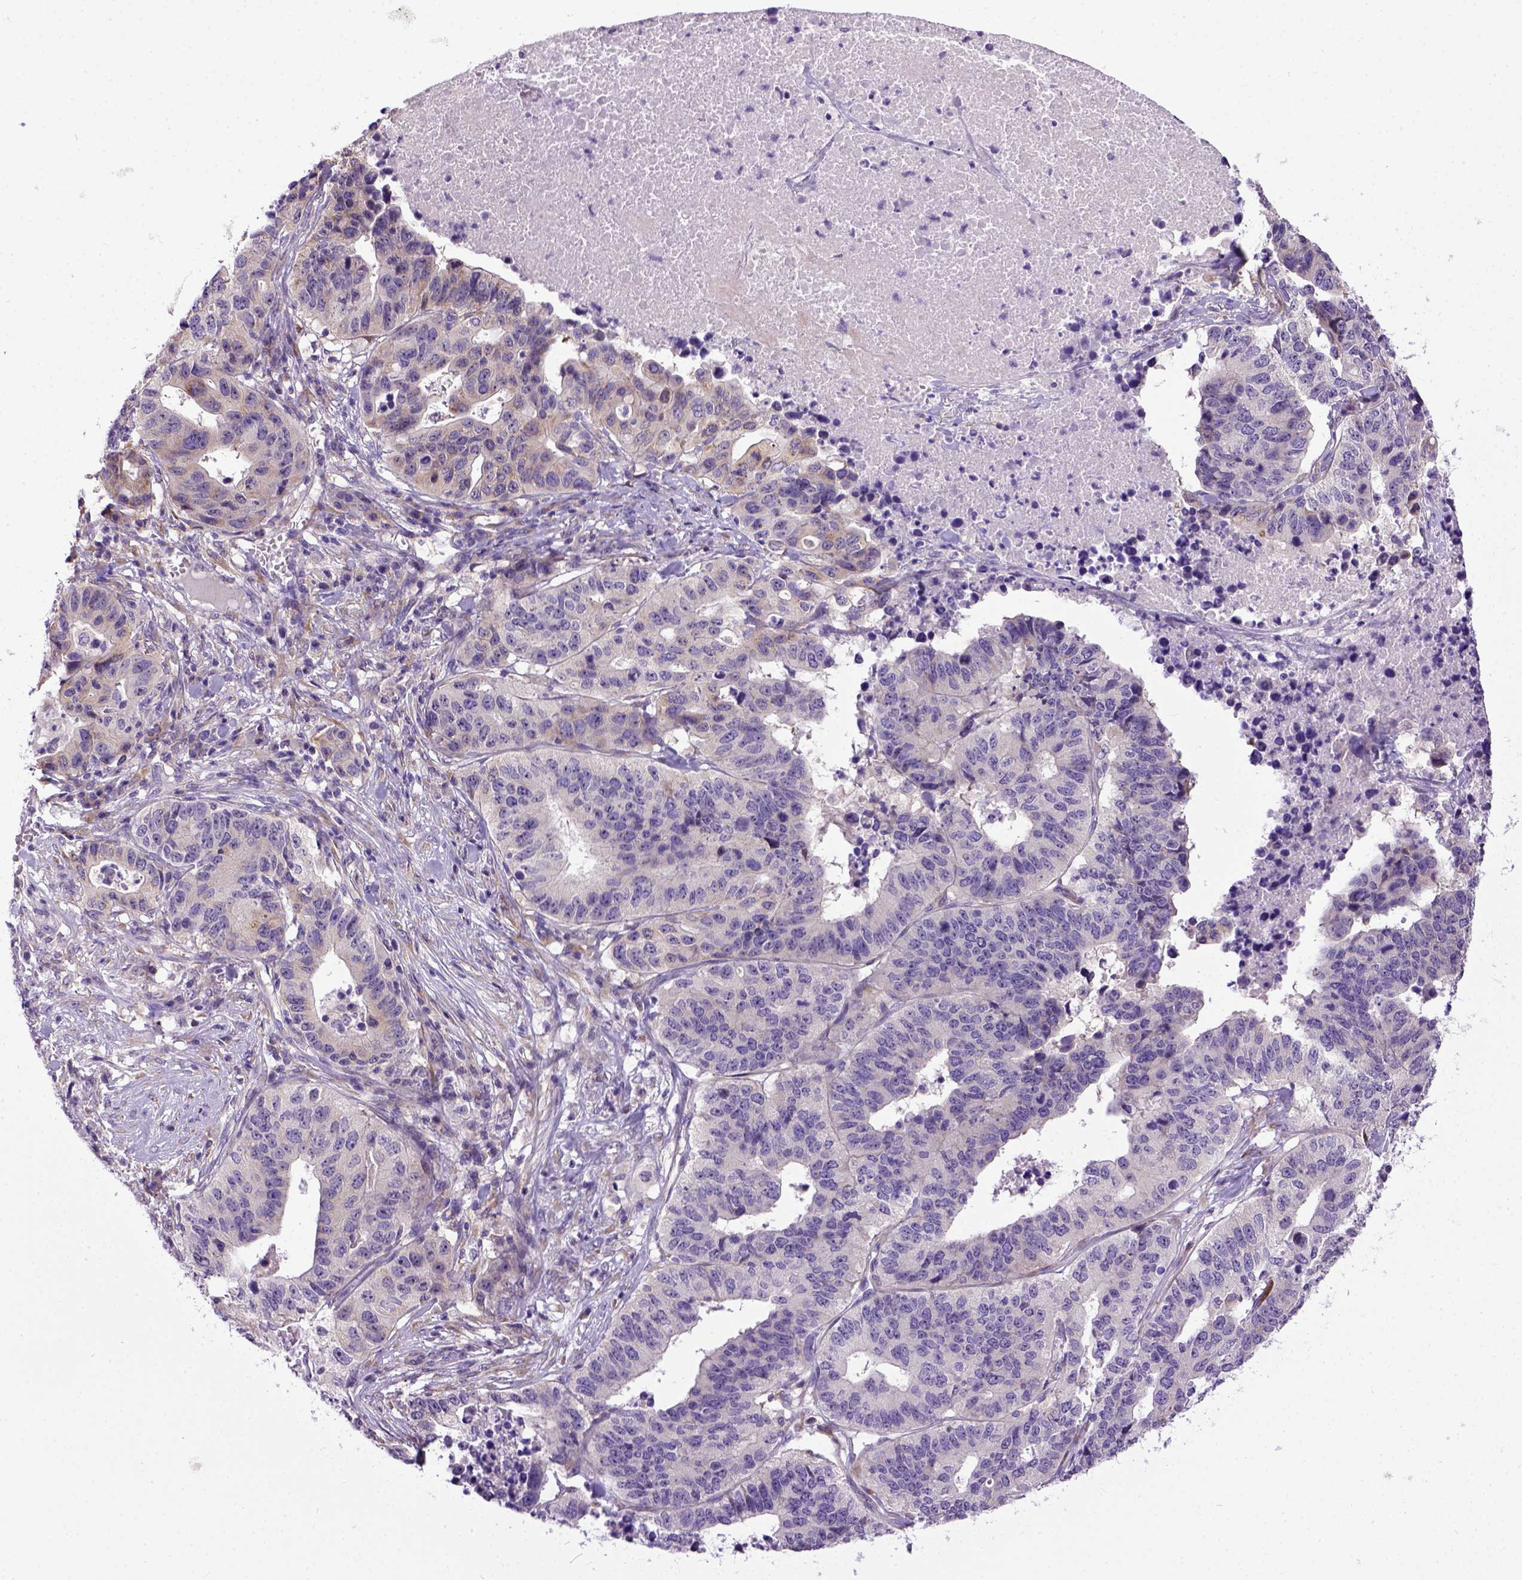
{"staining": {"intensity": "moderate", "quantity": "<25%", "location": "cytoplasmic/membranous"}, "tissue": "stomach cancer", "cell_type": "Tumor cells", "image_type": "cancer", "snomed": [{"axis": "morphology", "description": "Adenocarcinoma, NOS"}, {"axis": "topography", "description": "Stomach, upper"}], "caption": "IHC of human adenocarcinoma (stomach) demonstrates low levels of moderate cytoplasmic/membranous positivity in about <25% of tumor cells.", "gene": "NEK5", "patient": {"sex": "female", "age": 67}}